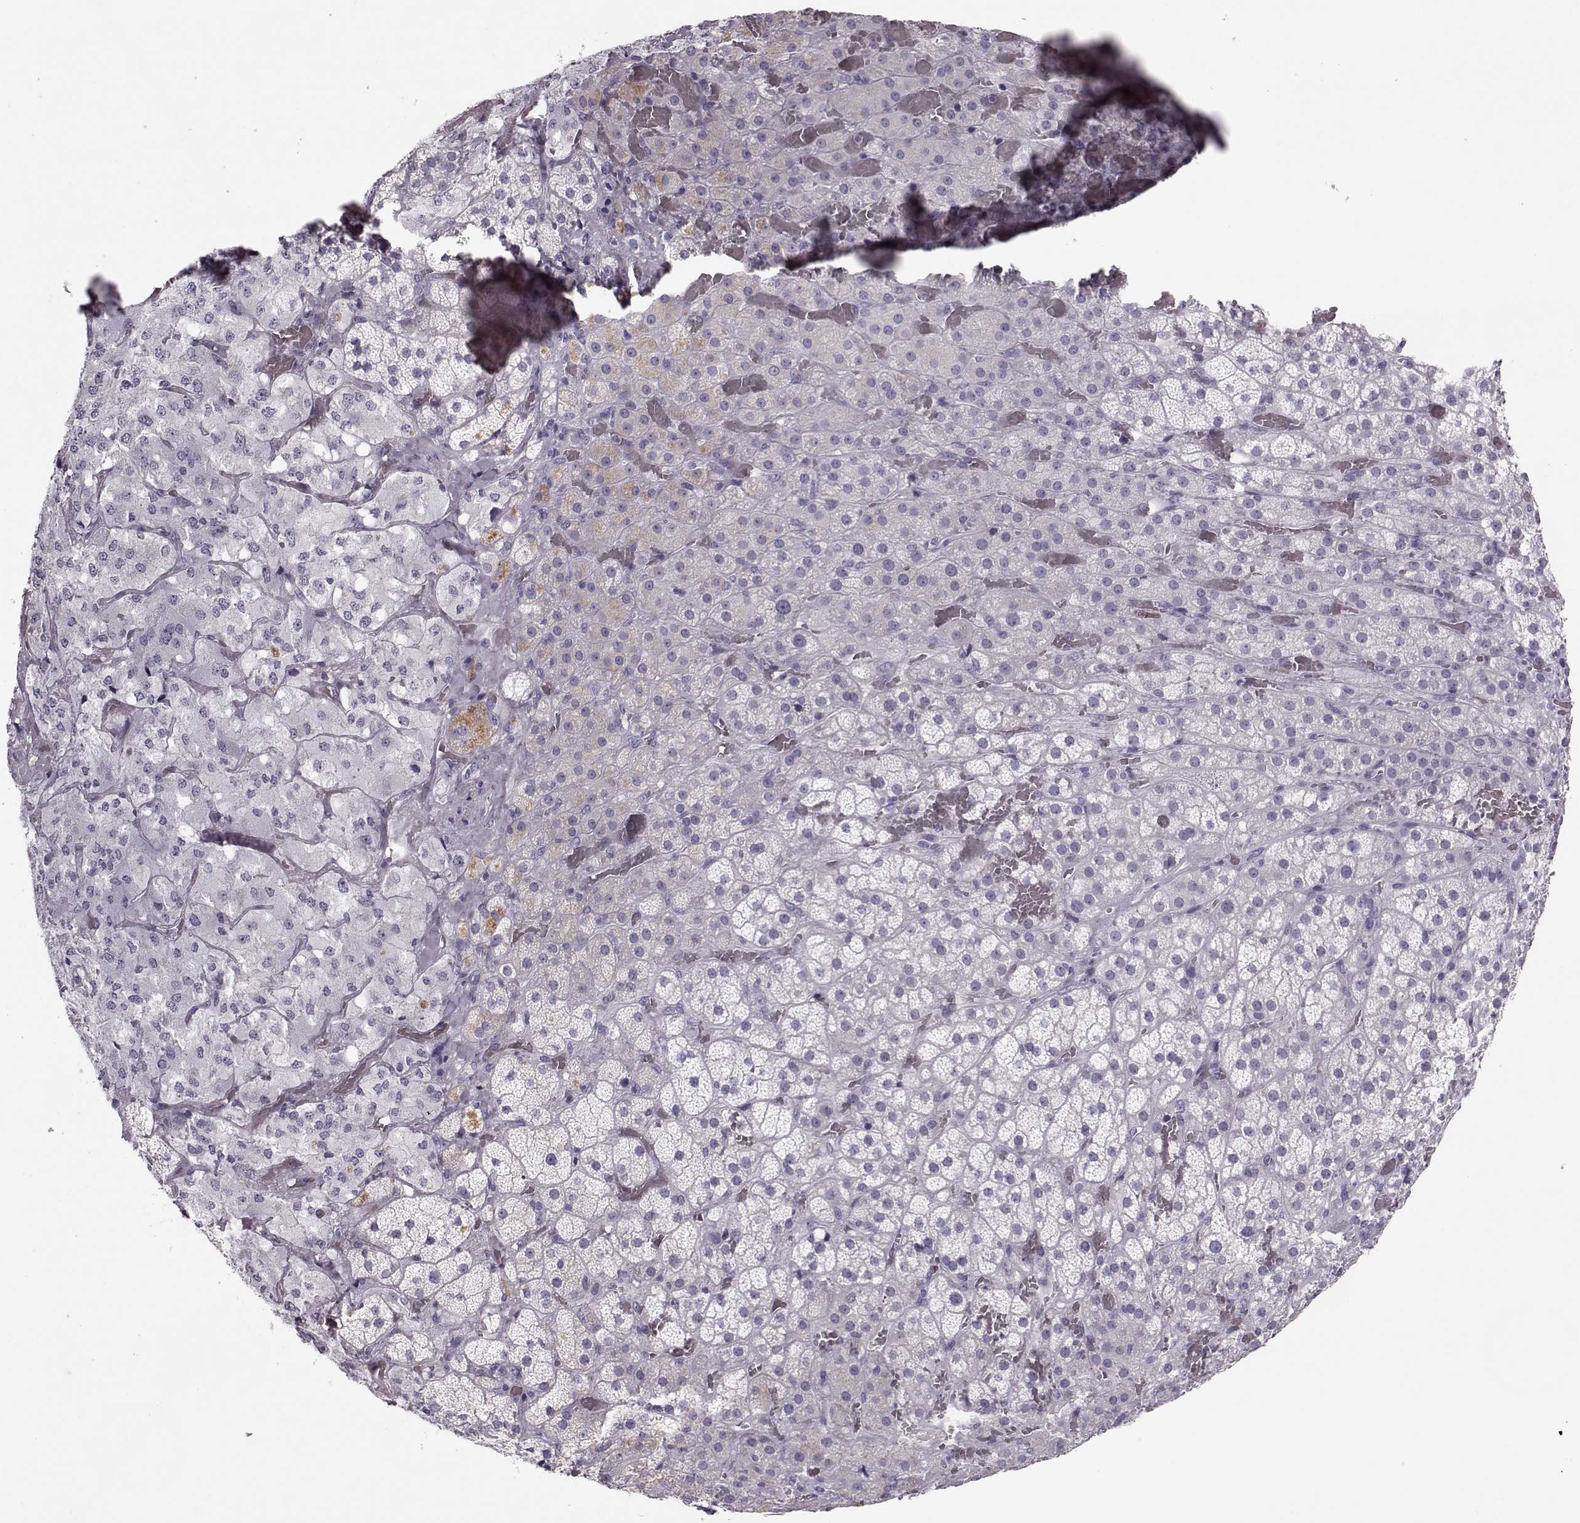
{"staining": {"intensity": "negative", "quantity": "none", "location": "none"}, "tissue": "adrenal gland", "cell_type": "Glandular cells", "image_type": "normal", "snomed": [{"axis": "morphology", "description": "Normal tissue, NOS"}, {"axis": "topography", "description": "Adrenal gland"}], "caption": "Immunohistochemical staining of normal human adrenal gland shows no significant staining in glandular cells. (DAB immunohistochemistry (IHC) with hematoxylin counter stain).", "gene": "SGO1", "patient": {"sex": "male", "age": 57}}